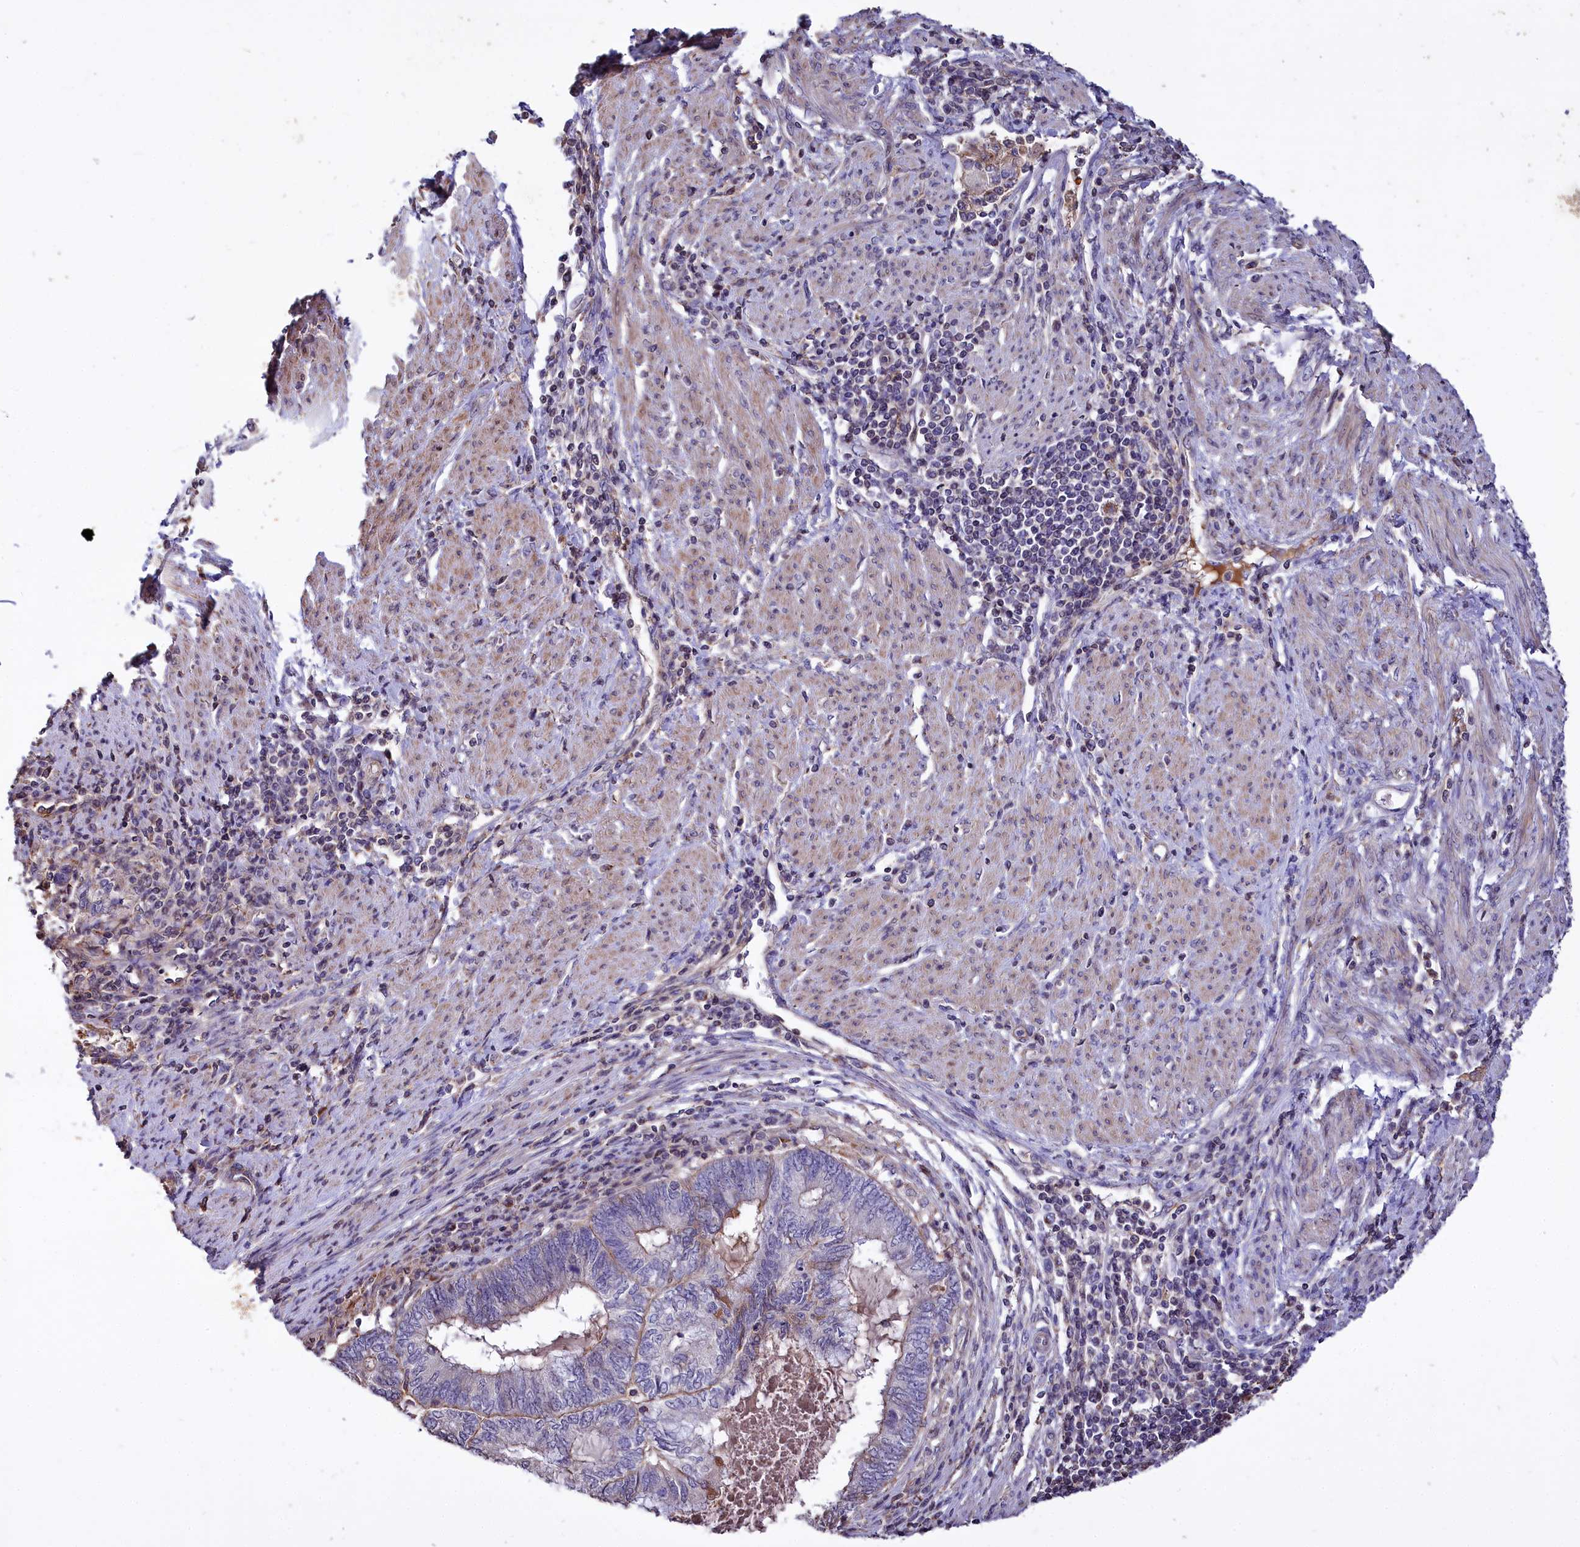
{"staining": {"intensity": "negative", "quantity": "none", "location": "none"}, "tissue": "endometrial cancer", "cell_type": "Tumor cells", "image_type": "cancer", "snomed": [{"axis": "morphology", "description": "Adenocarcinoma, NOS"}, {"axis": "topography", "description": "Uterus"}, {"axis": "topography", "description": "Endometrium"}], "caption": "Endometrial cancer (adenocarcinoma) was stained to show a protein in brown. There is no significant staining in tumor cells.", "gene": "RPUSD3", "patient": {"sex": "female", "age": 70}}